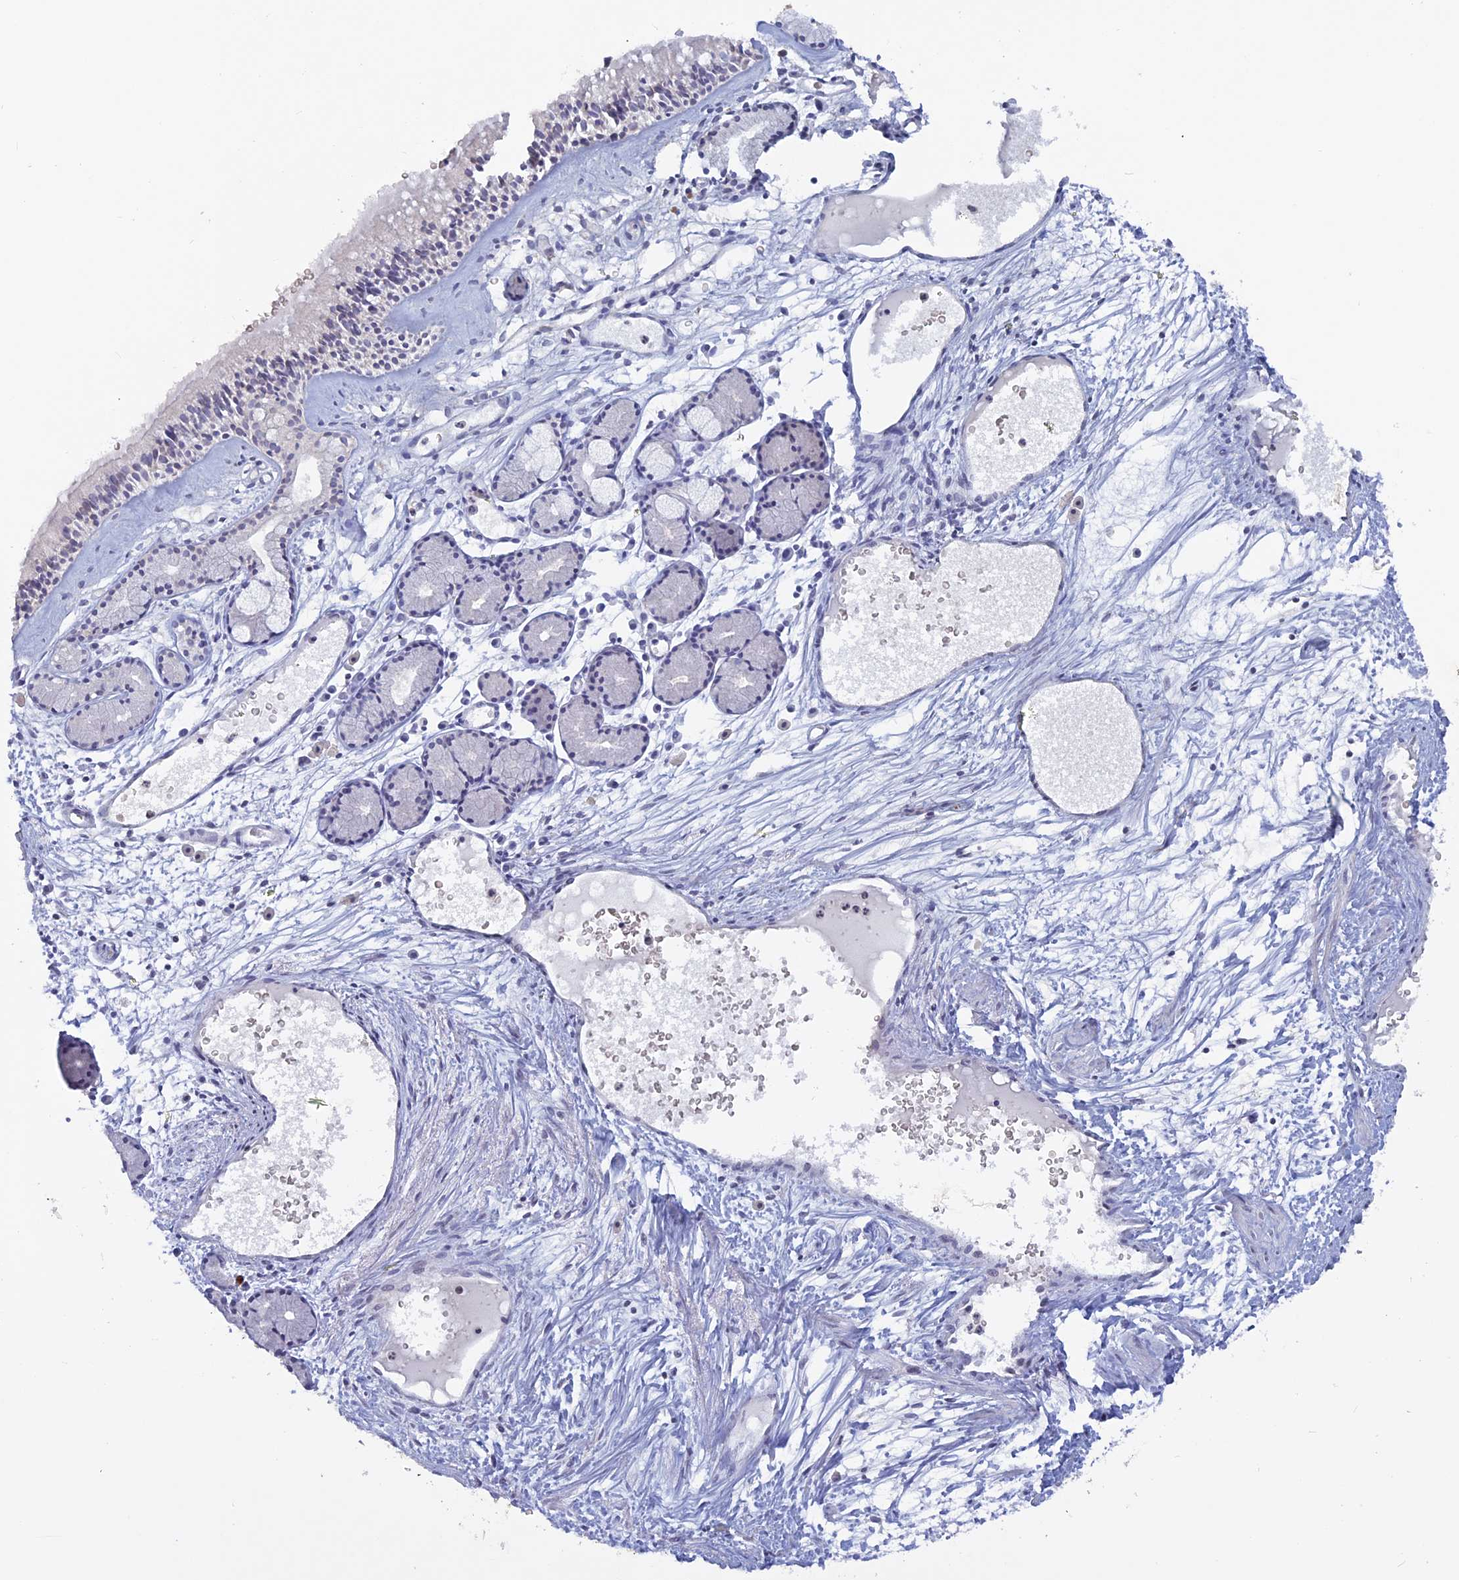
{"staining": {"intensity": "weak", "quantity": "<25%", "location": "nuclear"}, "tissue": "nasopharynx", "cell_type": "Respiratory epithelial cells", "image_type": "normal", "snomed": [{"axis": "morphology", "description": "Normal tissue, NOS"}, {"axis": "topography", "description": "Nasopharynx"}], "caption": "Protein analysis of benign nasopharynx demonstrates no significant positivity in respiratory epithelial cells.", "gene": "WDR46", "patient": {"sex": "male", "age": 81}}